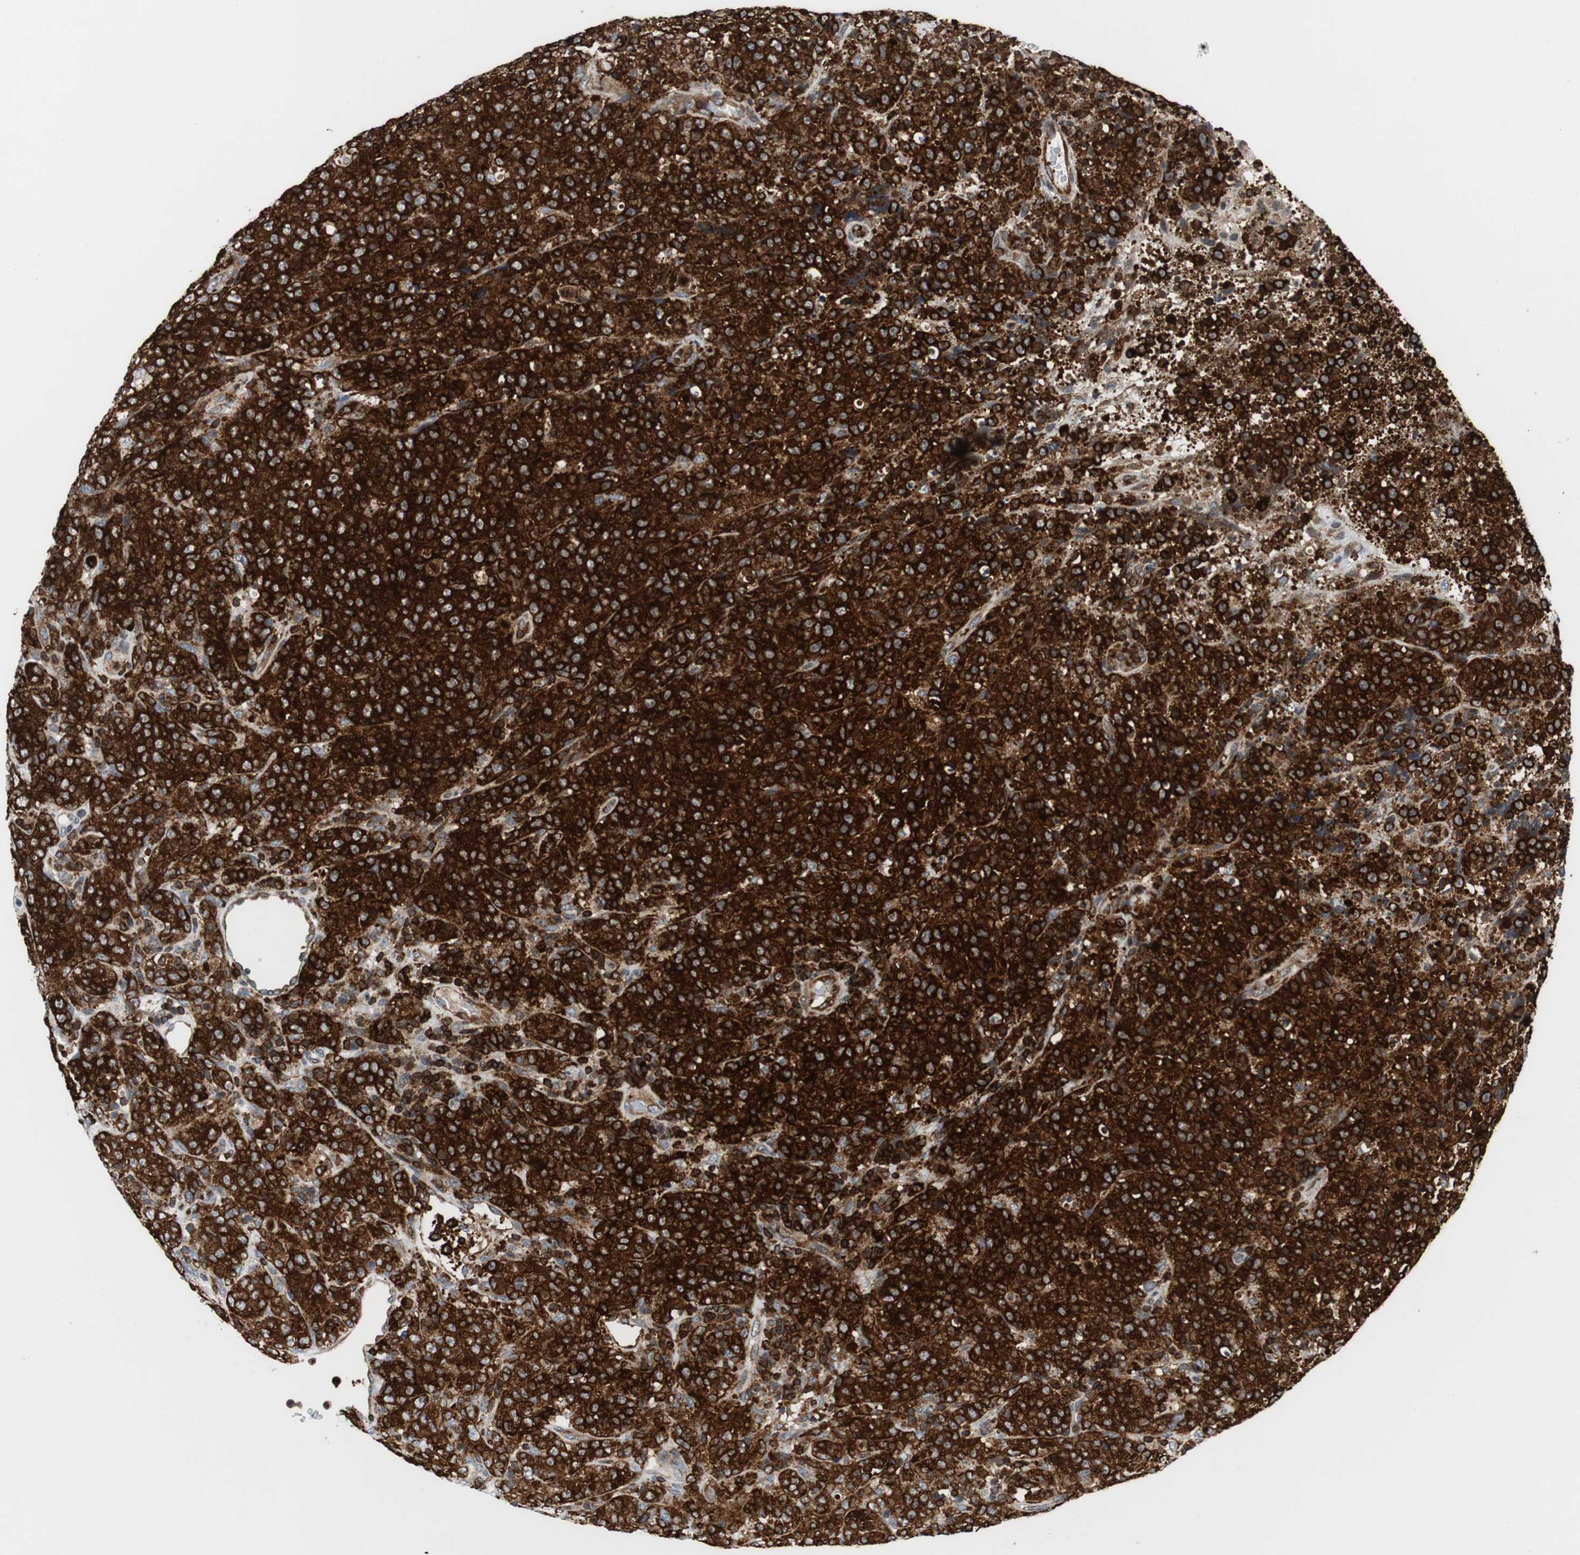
{"staining": {"intensity": "strong", "quantity": ">75%", "location": "cytoplasmic/membranous"}, "tissue": "lymphoma", "cell_type": "Tumor cells", "image_type": "cancer", "snomed": [{"axis": "morphology", "description": "Malignant lymphoma, non-Hodgkin's type, High grade"}, {"axis": "topography", "description": "Tonsil"}], "caption": "Brown immunohistochemical staining in lymphoma reveals strong cytoplasmic/membranous expression in approximately >75% of tumor cells. (brown staining indicates protein expression, while blue staining denotes nuclei).", "gene": "TUBA4A", "patient": {"sex": "female", "age": 36}}